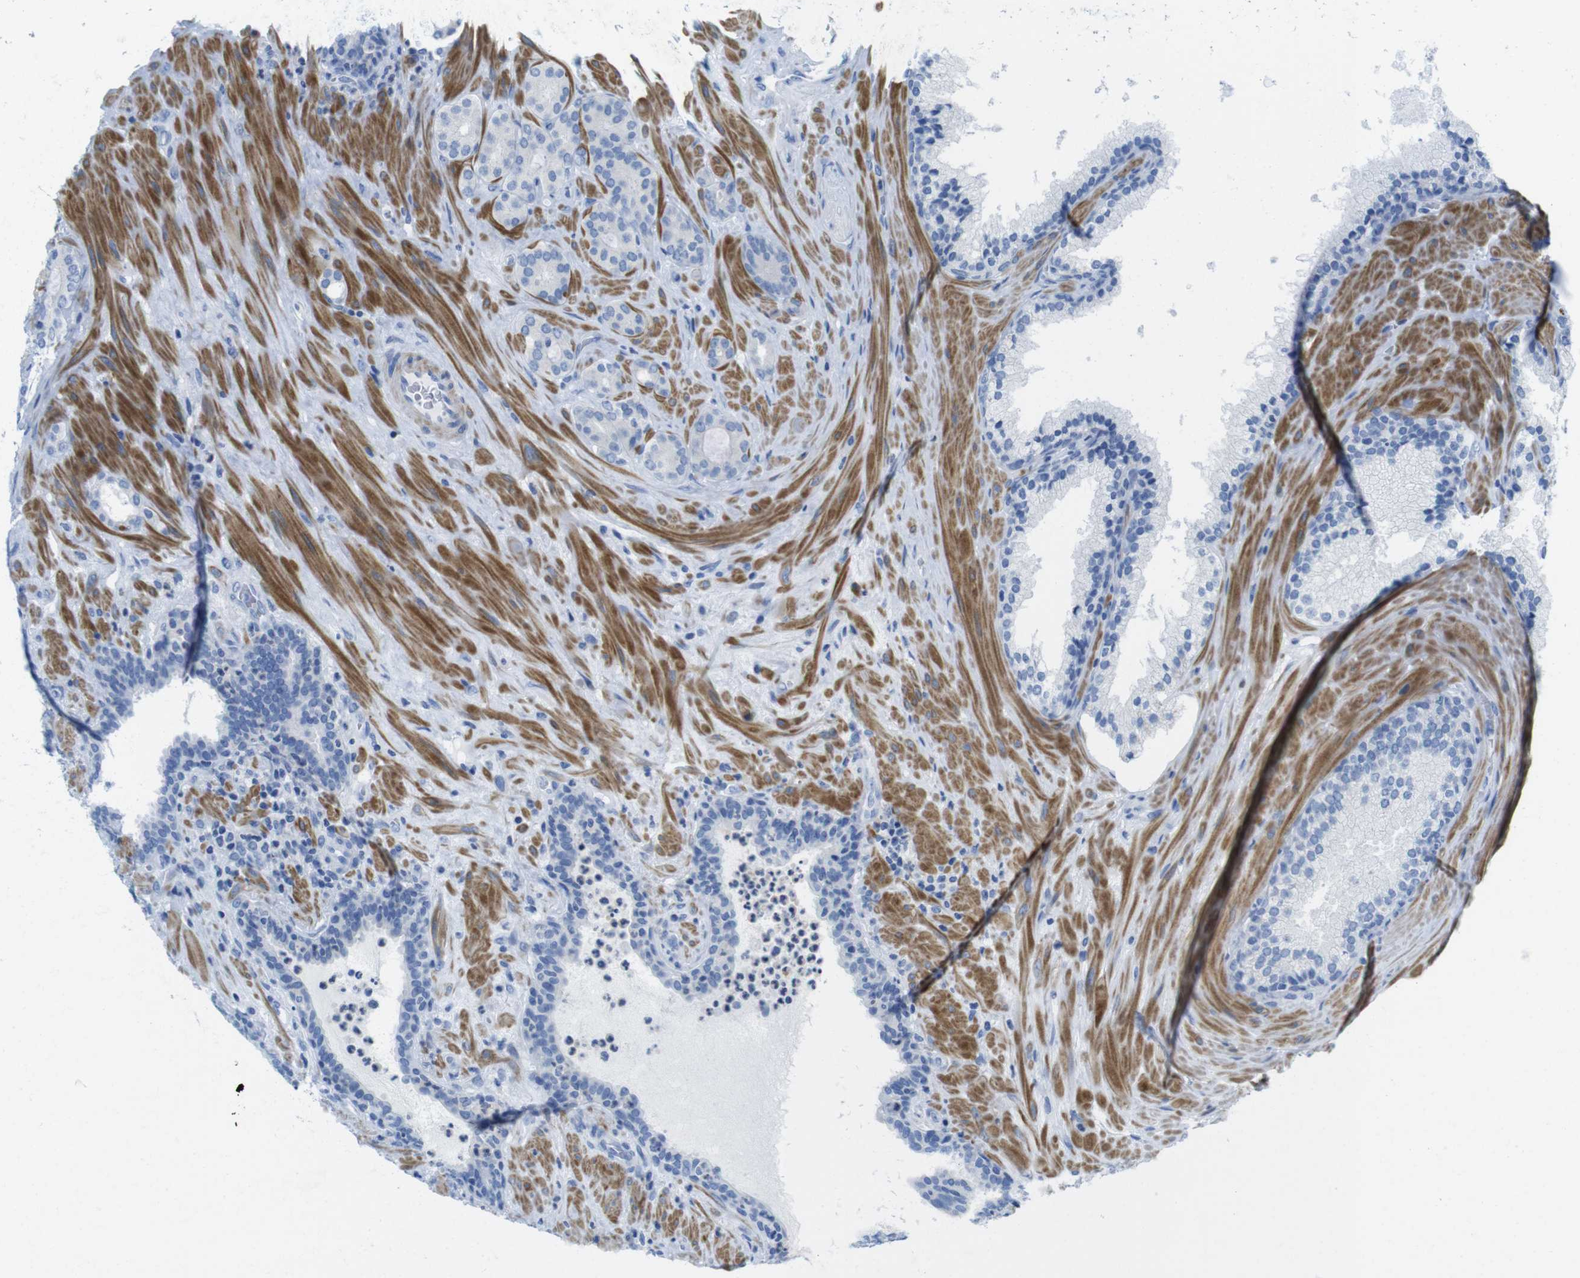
{"staining": {"intensity": "negative", "quantity": "none", "location": "none"}, "tissue": "prostate cancer", "cell_type": "Tumor cells", "image_type": "cancer", "snomed": [{"axis": "morphology", "description": "Adenocarcinoma, Low grade"}, {"axis": "topography", "description": "Prostate"}], "caption": "Protein analysis of low-grade adenocarcinoma (prostate) exhibits no significant expression in tumor cells. (Stains: DAB (3,3'-diaminobenzidine) immunohistochemistry with hematoxylin counter stain, Microscopy: brightfield microscopy at high magnification).", "gene": "ASIC5", "patient": {"sex": "male", "age": 63}}